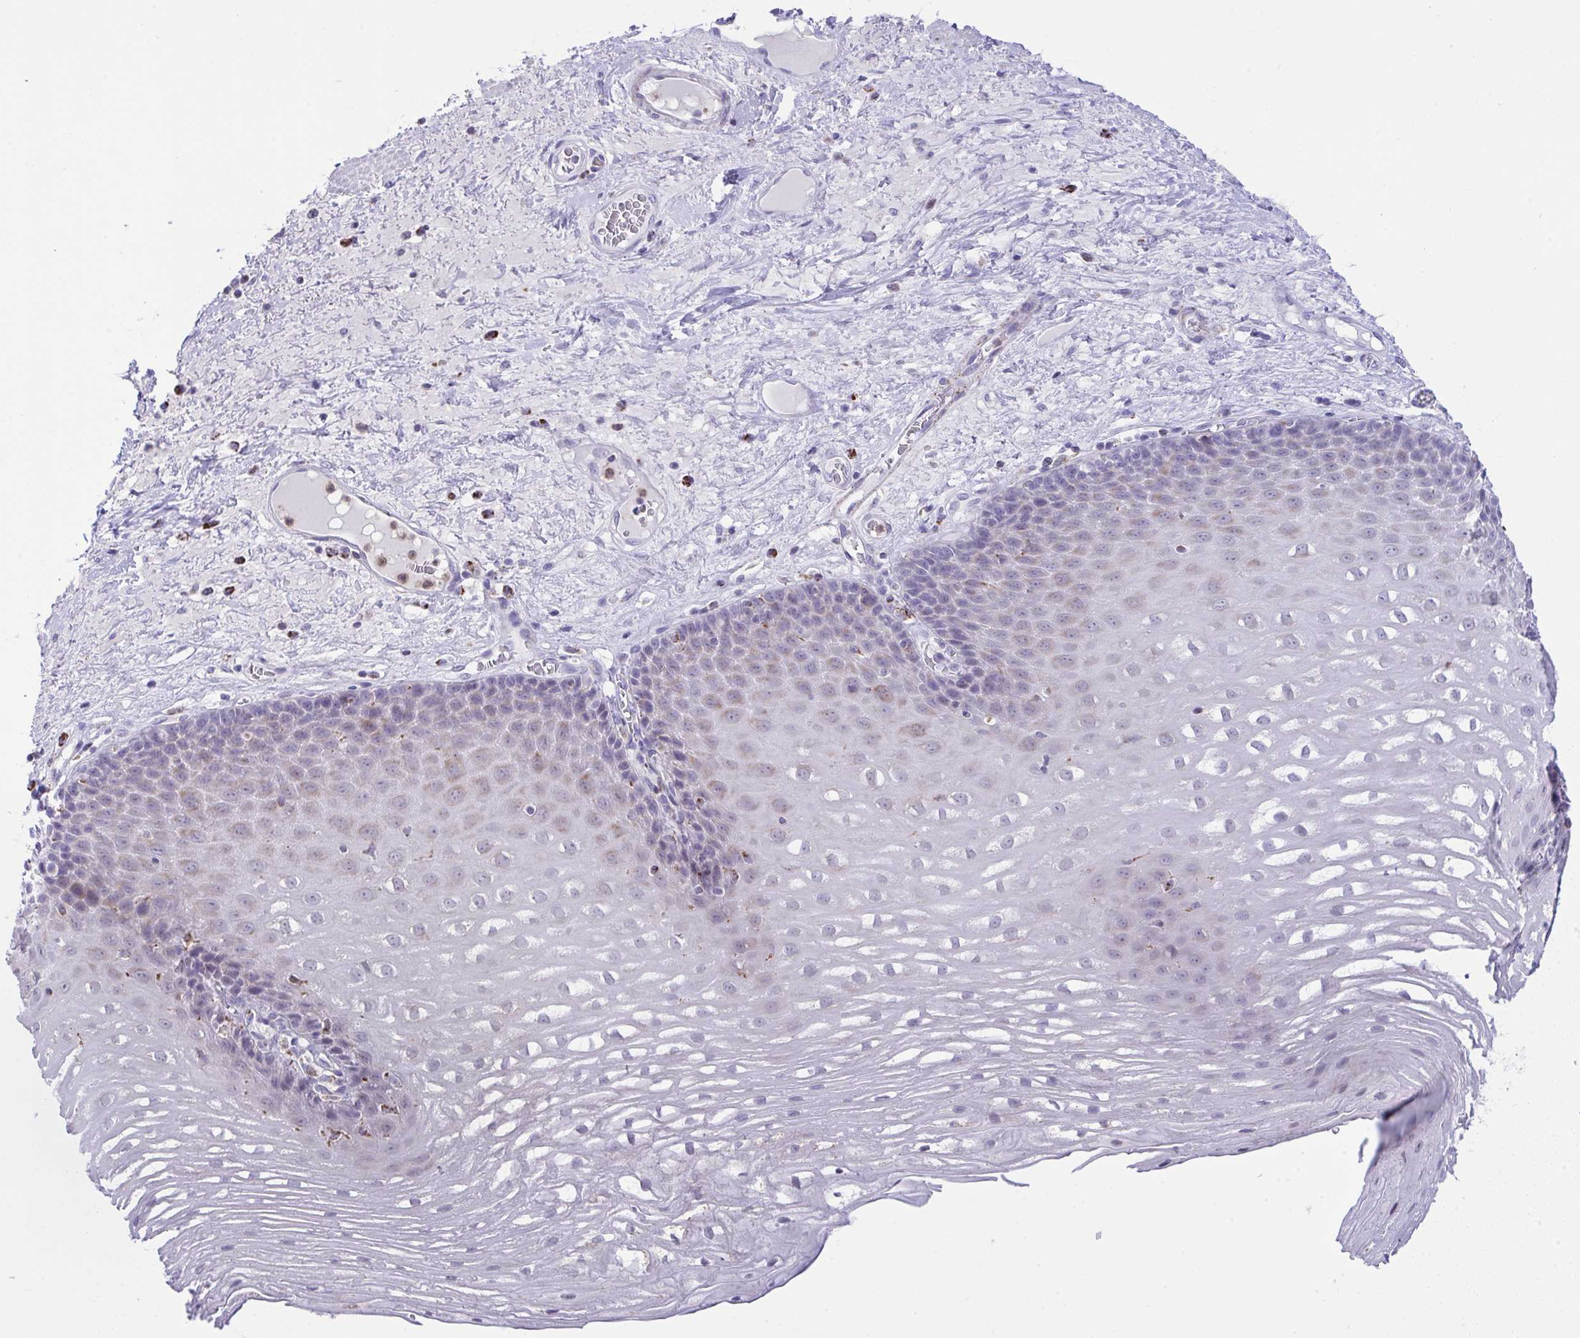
{"staining": {"intensity": "weak", "quantity": "25%-75%", "location": "cytoplasmic/membranous"}, "tissue": "esophagus", "cell_type": "Squamous epithelial cells", "image_type": "normal", "snomed": [{"axis": "morphology", "description": "Normal tissue, NOS"}, {"axis": "topography", "description": "Esophagus"}], "caption": "Immunohistochemistry micrograph of unremarkable esophagus stained for a protein (brown), which exhibits low levels of weak cytoplasmic/membranous expression in approximately 25%-75% of squamous epithelial cells.", "gene": "PLA2G12B", "patient": {"sex": "male", "age": 62}}